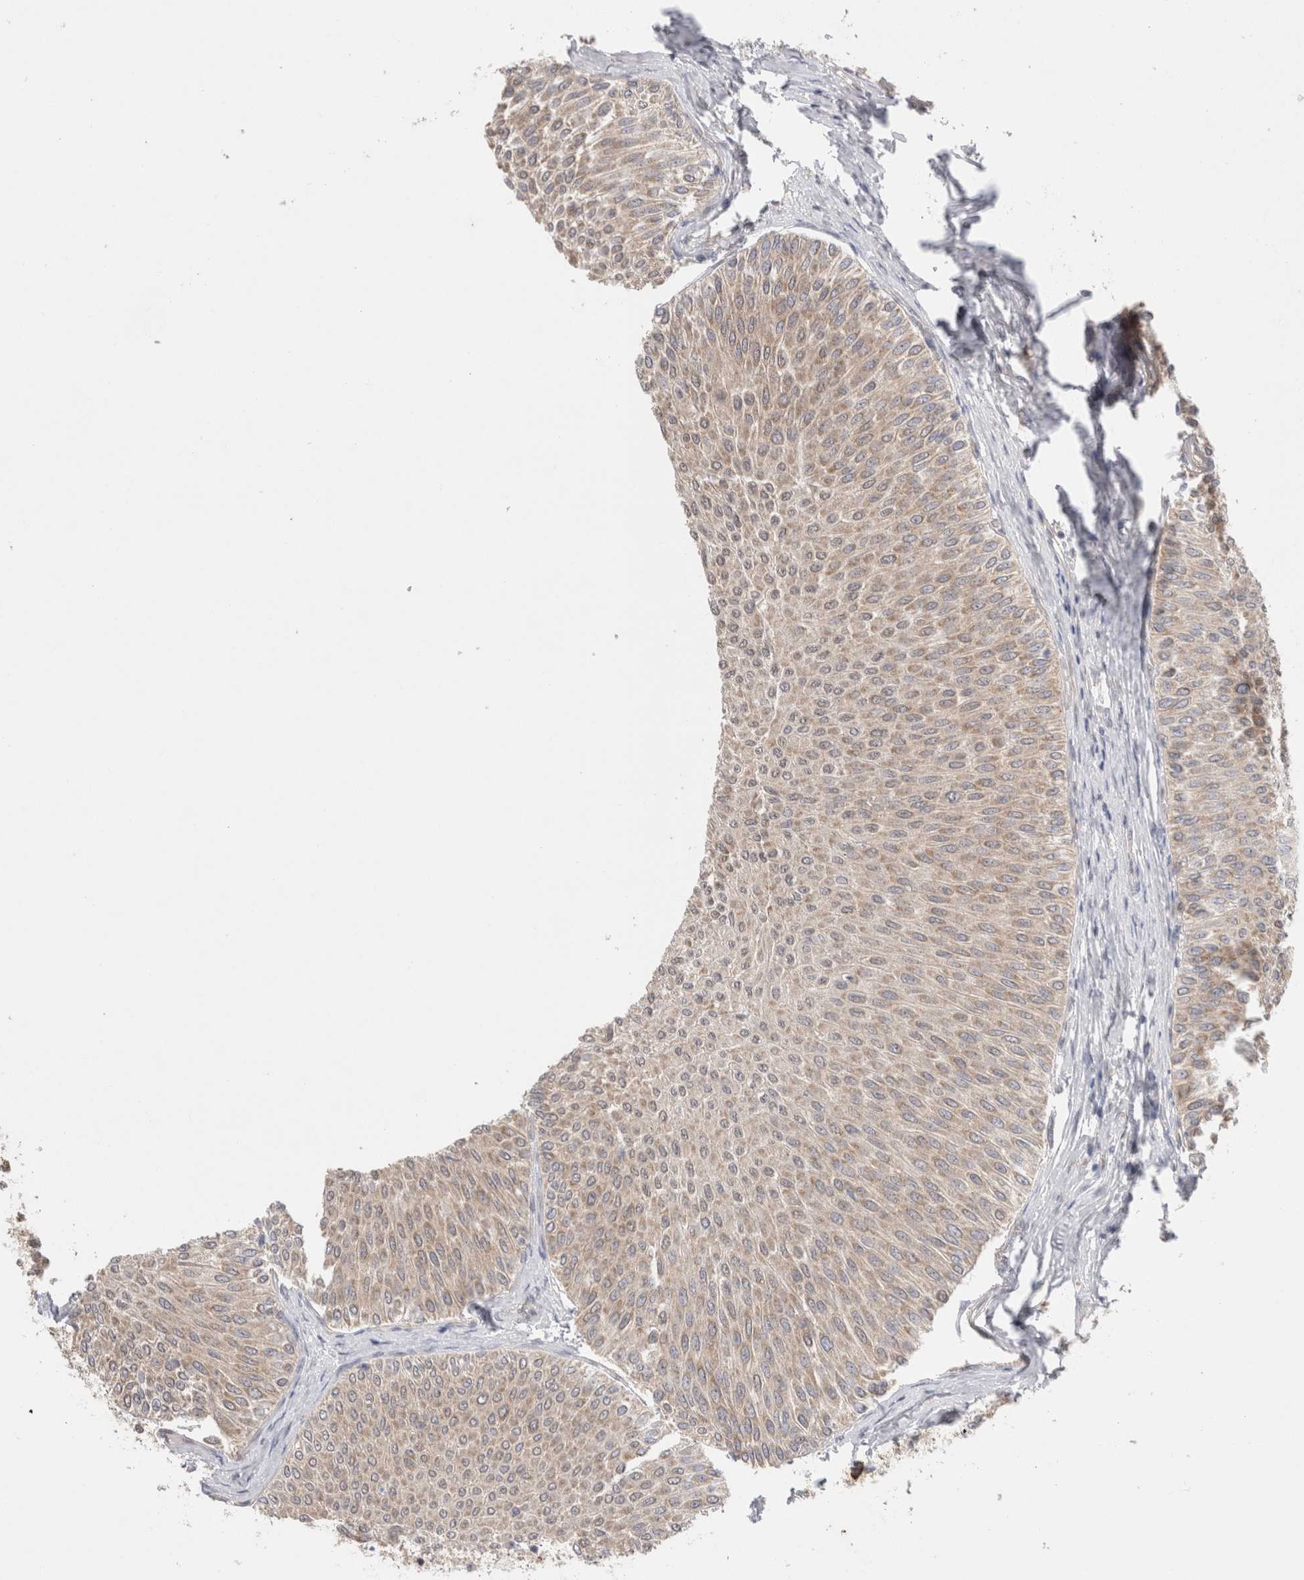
{"staining": {"intensity": "weak", "quantity": ">75%", "location": "cytoplasmic/membranous"}, "tissue": "urothelial cancer", "cell_type": "Tumor cells", "image_type": "cancer", "snomed": [{"axis": "morphology", "description": "Urothelial carcinoma, Low grade"}, {"axis": "topography", "description": "Urinary bladder"}], "caption": "High-power microscopy captured an immunohistochemistry (IHC) micrograph of urothelial cancer, revealing weak cytoplasmic/membranous staining in about >75% of tumor cells. (Stains: DAB (3,3'-diaminobenzidine) in brown, nuclei in blue, Microscopy: brightfield microscopy at high magnification).", "gene": "NDOR1", "patient": {"sex": "male", "age": 78}}